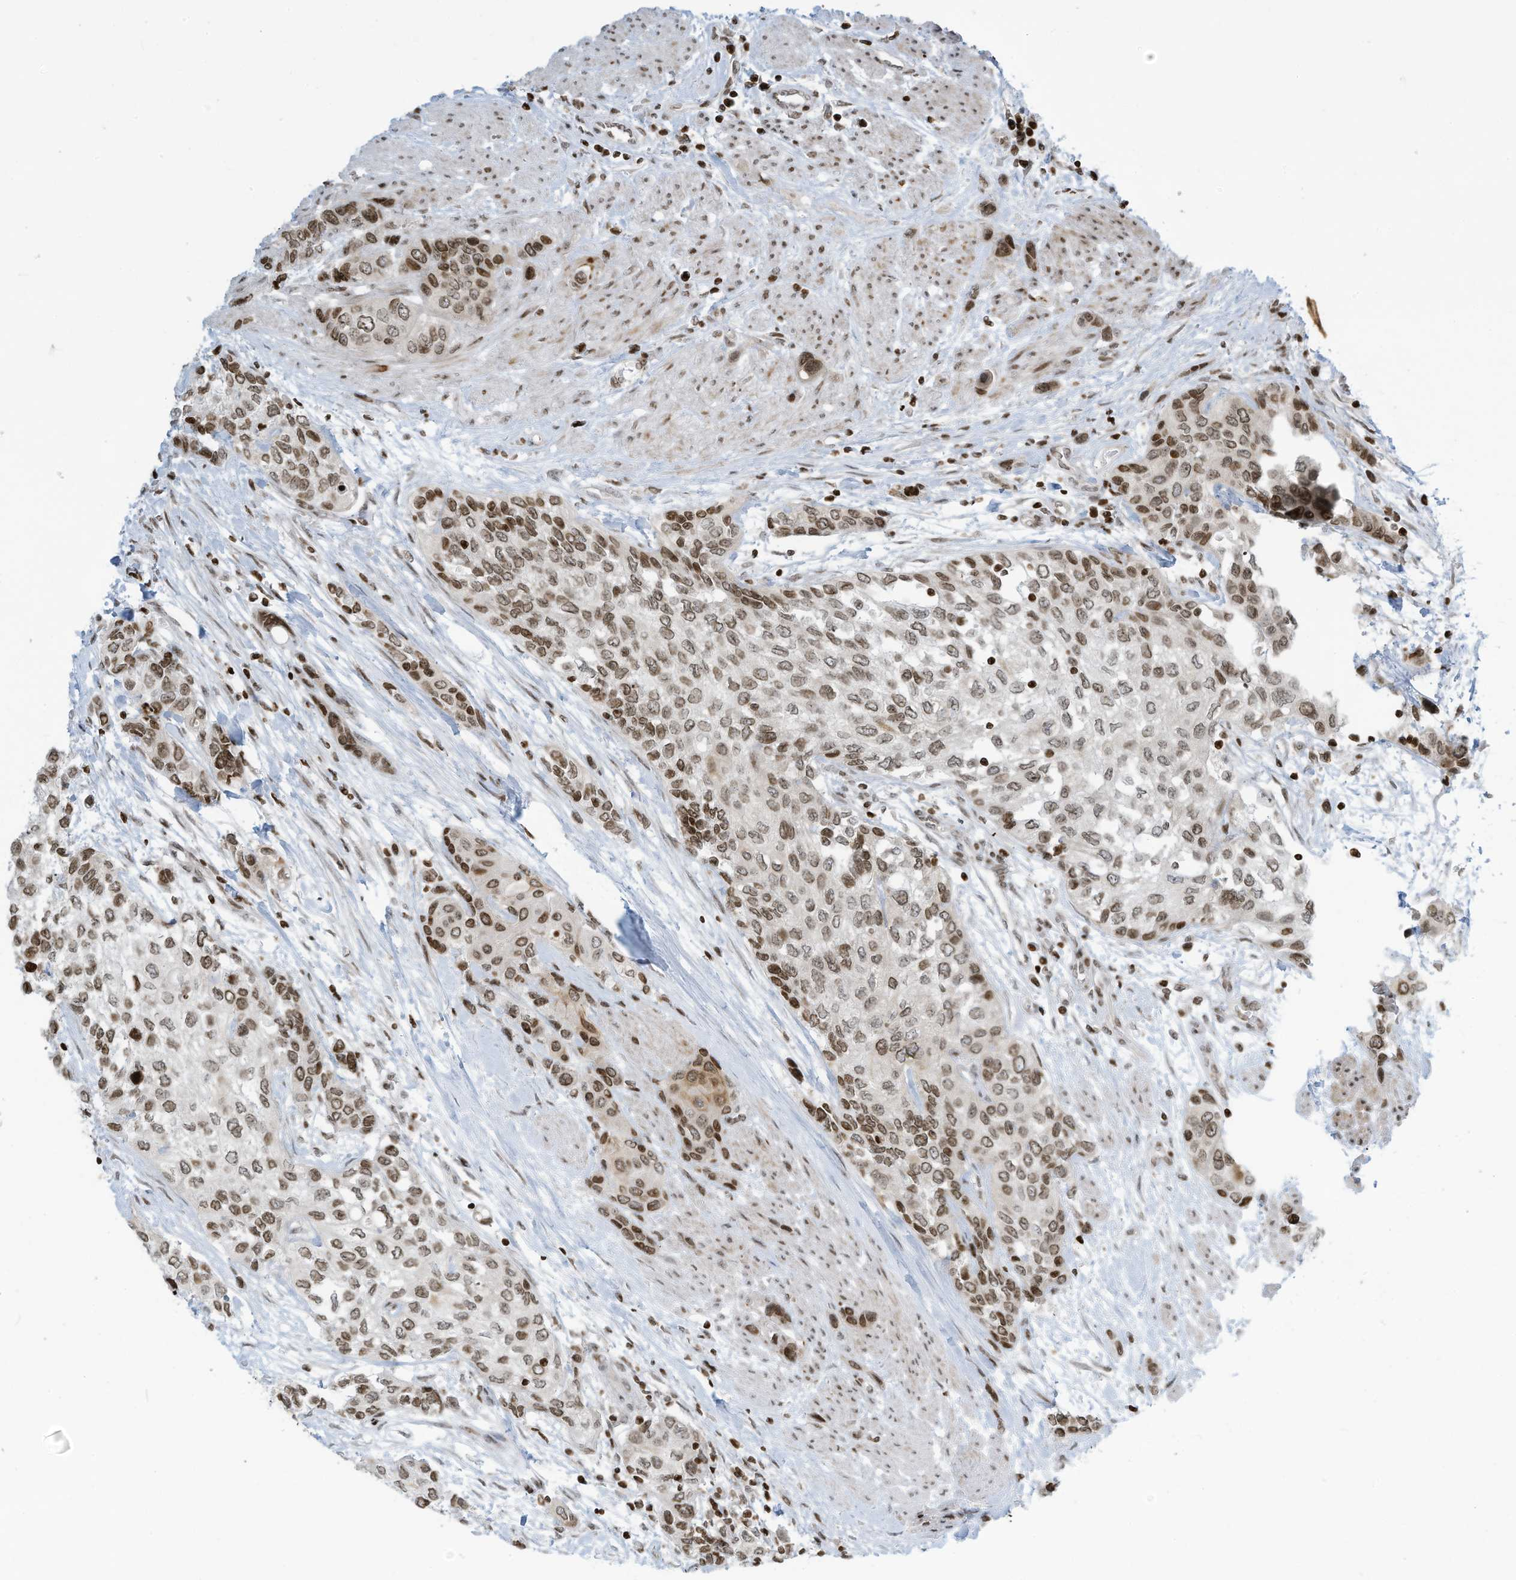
{"staining": {"intensity": "moderate", "quantity": ">75%", "location": "nuclear"}, "tissue": "urothelial cancer", "cell_type": "Tumor cells", "image_type": "cancer", "snomed": [{"axis": "morphology", "description": "Normal tissue, NOS"}, {"axis": "morphology", "description": "Urothelial carcinoma, High grade"}, {"axis": "topography", "description": "Vascular tissue"}, {"axis": "topography", "description": "Urinary bladder"}], "caption": "IHC staining of urothelial cancer, which shows medium levels of moderate nuclear expression in approximately >75% of tumor cells indicating moderate nuclear protein expression. The staining was performed using DAB (3,3'-diaminobenzidine) (brown) for protein detection and nuclei were counterstained in hematoxylin (blue).", "gene": "ADI1", "patient": {"sex": "female", "age": 56}}